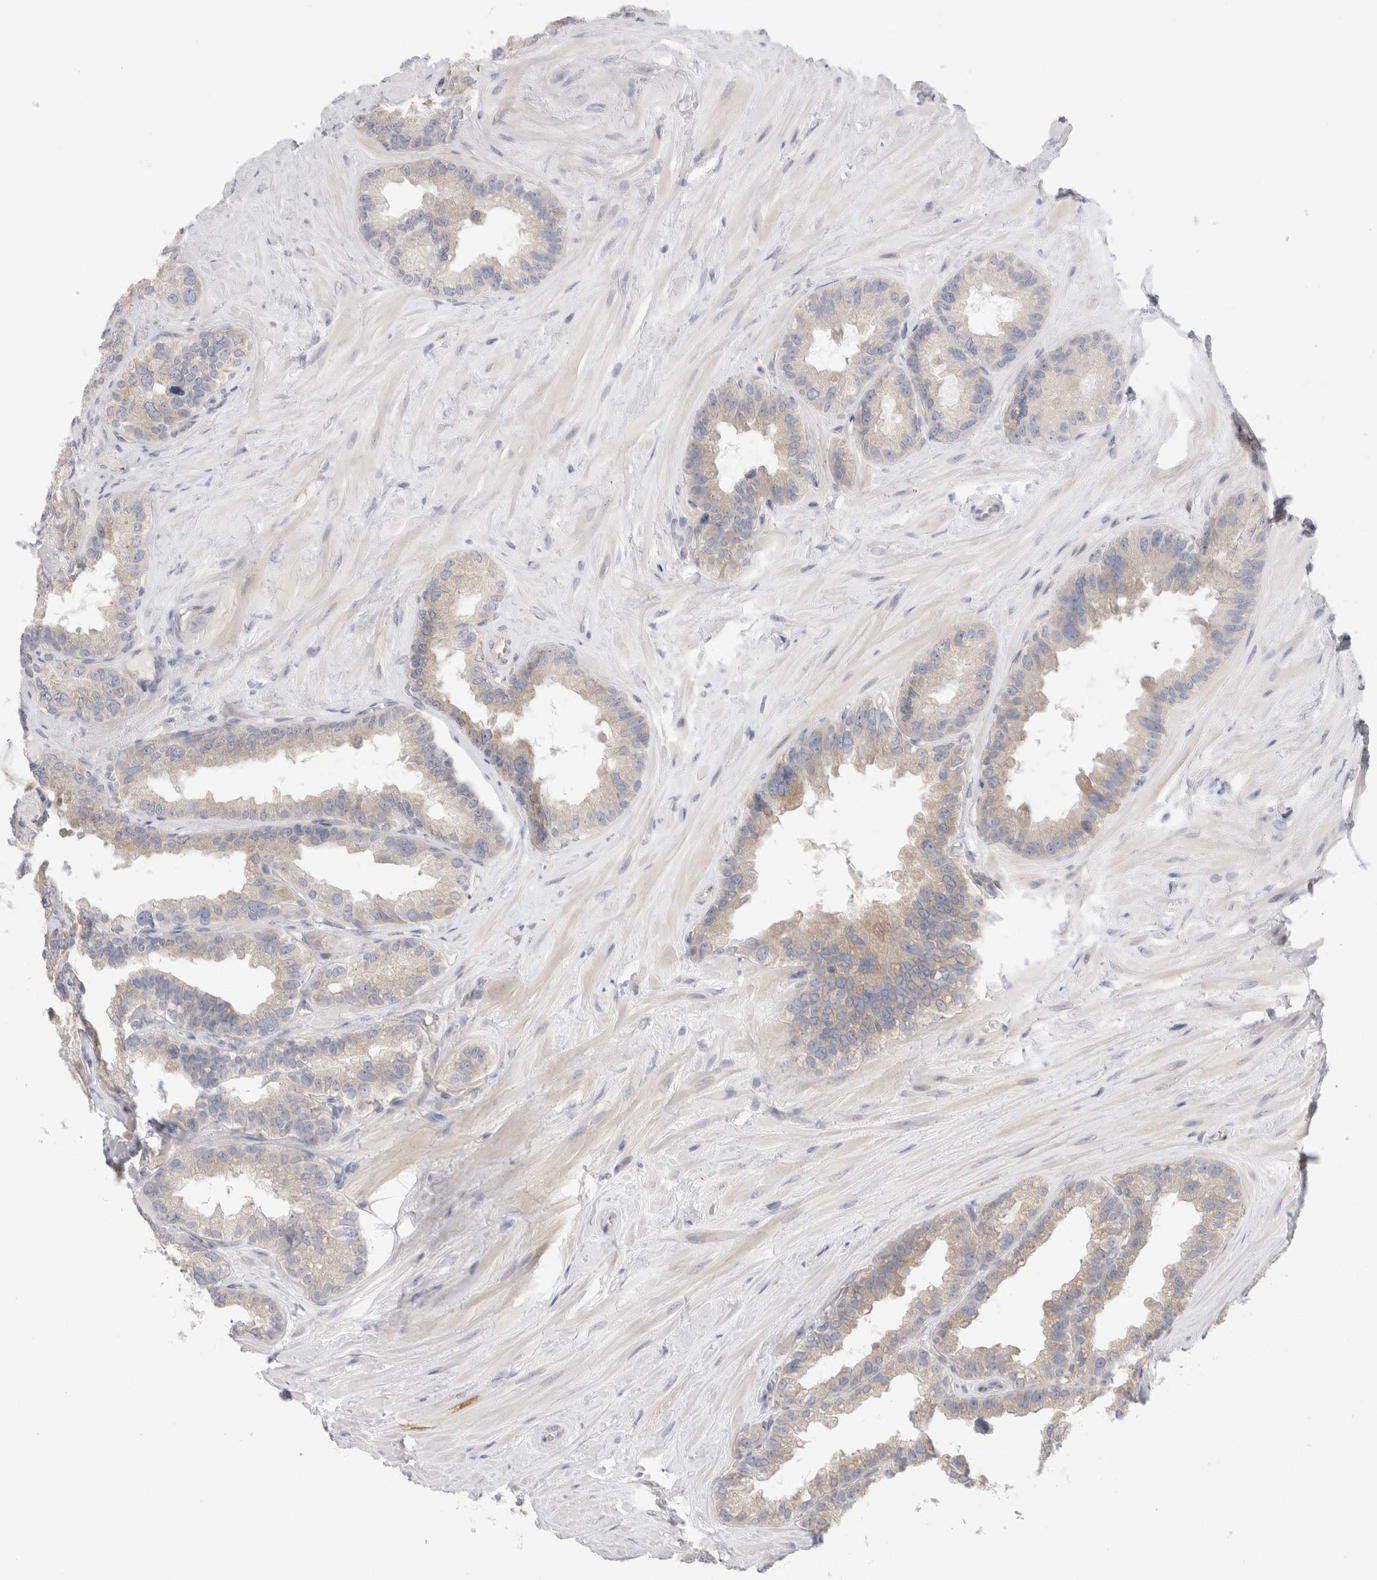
{"staining": {"intensity": "weak", "quantity": "25%-75%", "location": "cytoplasmic/membranous"}, "tissue": "seminal vesicle", "cell_type": "Glandular cells", "image_type": "normal", "snomed": [{"axis": "morphology", "description": "Normal tissue, NOS"}, {"axis": "topography", "description": "Seminal veicle"}], "caption": "Immunohistochemical staining of normal human seminal vesicle reveals 25%-75% levels of weak cytoplasmic/membranous protein expression in approximately 25%-75% of glandular cells.", "gene": "SYTL5", "patient": {"sex": "male", "age": 80}}